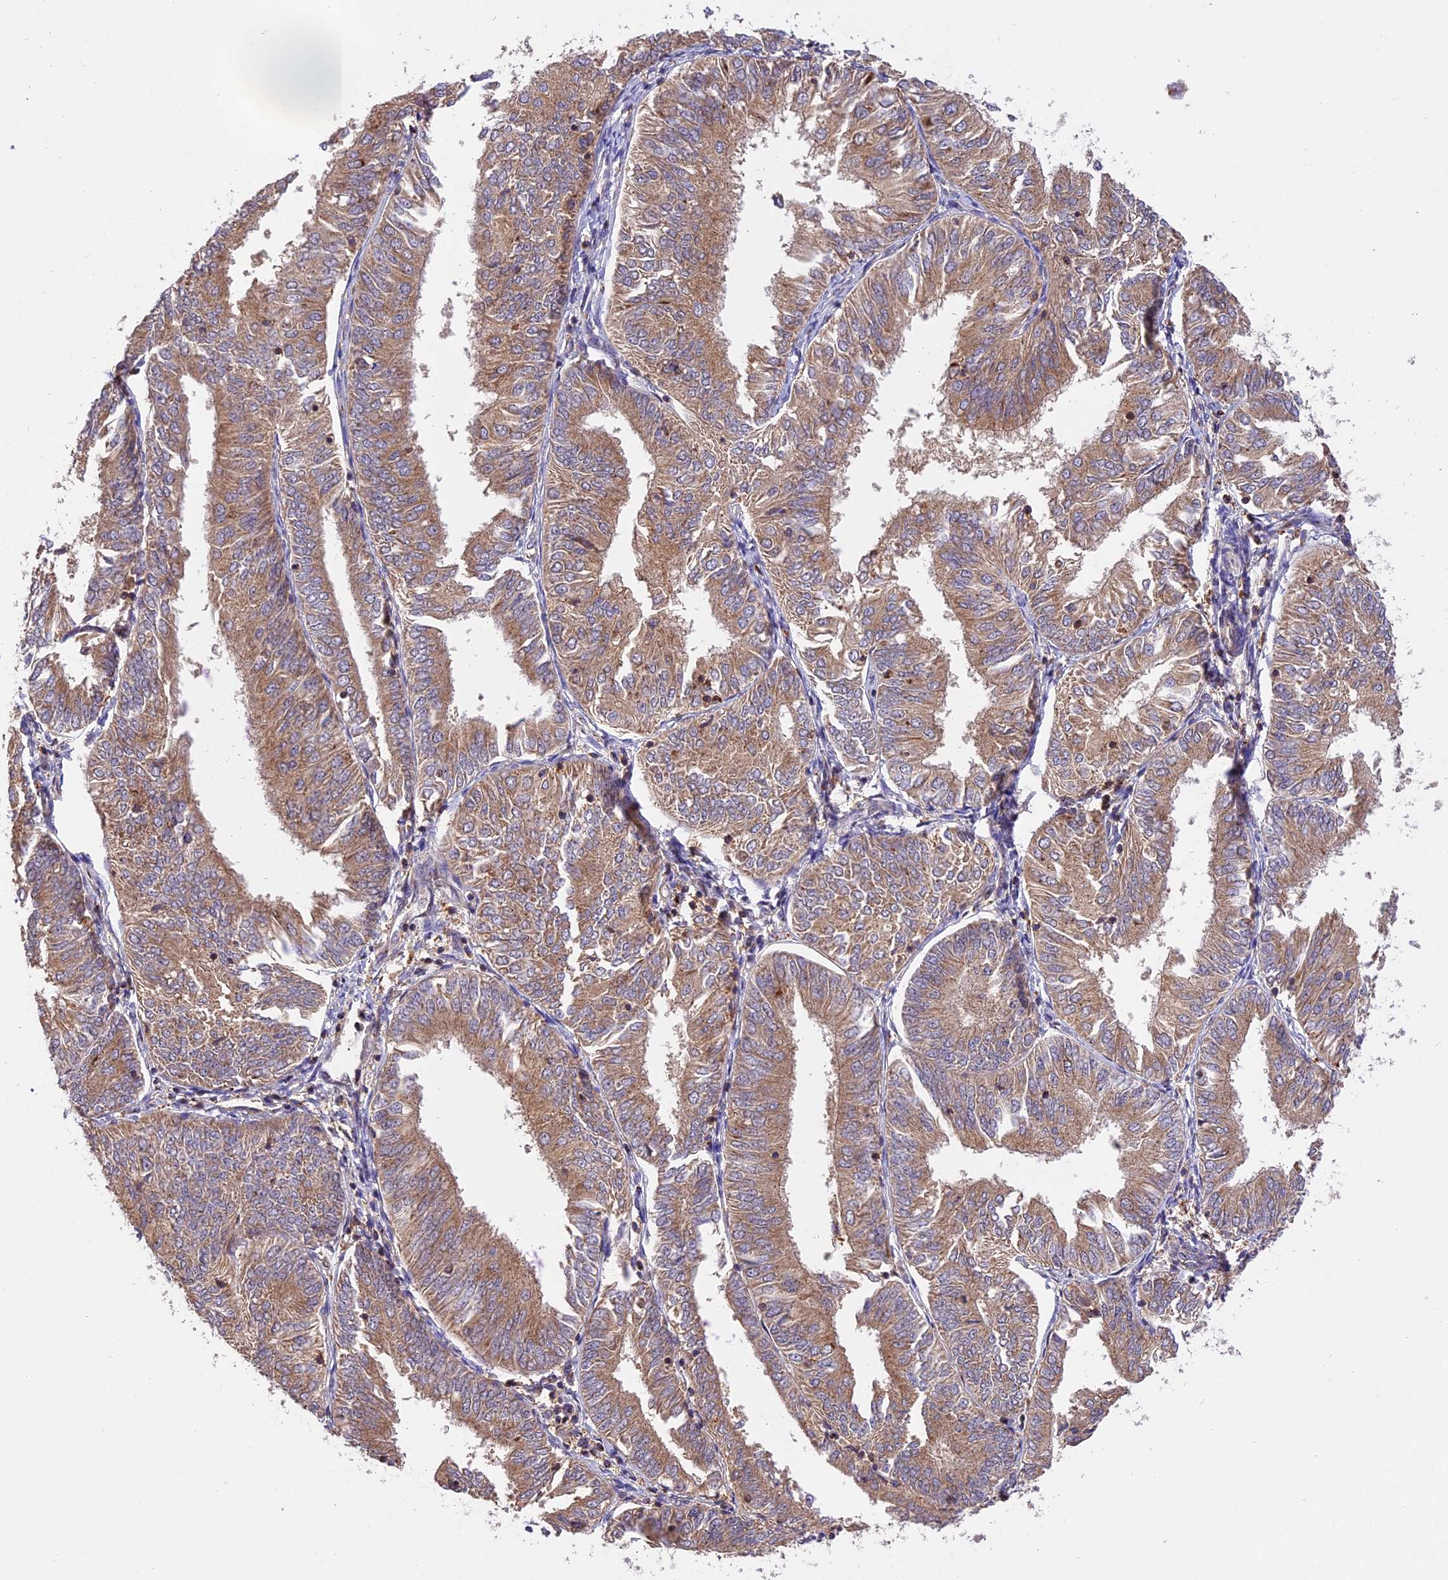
{"staining": {"intensity": "moderate", "quantity": ">75%", "location": "cytoplasmic/membranous"}, "tissue": "endometrial cancer", "cell_type": "Tumor cells", "image_type": "cancer", "snomed": [{"axis": "morphology", "description": "Adenocarcinoma, NOS"}, {"axis": "topography", "description": "Endometrium"}], "caption": "Tumor cells exhibit moderate cytoplasmic/membranous positivity in approximately >75% of cells in adenocarcinoma (endometrial).", "gene": "PEX3", "patient": {"sex": "female", "age": 58}}